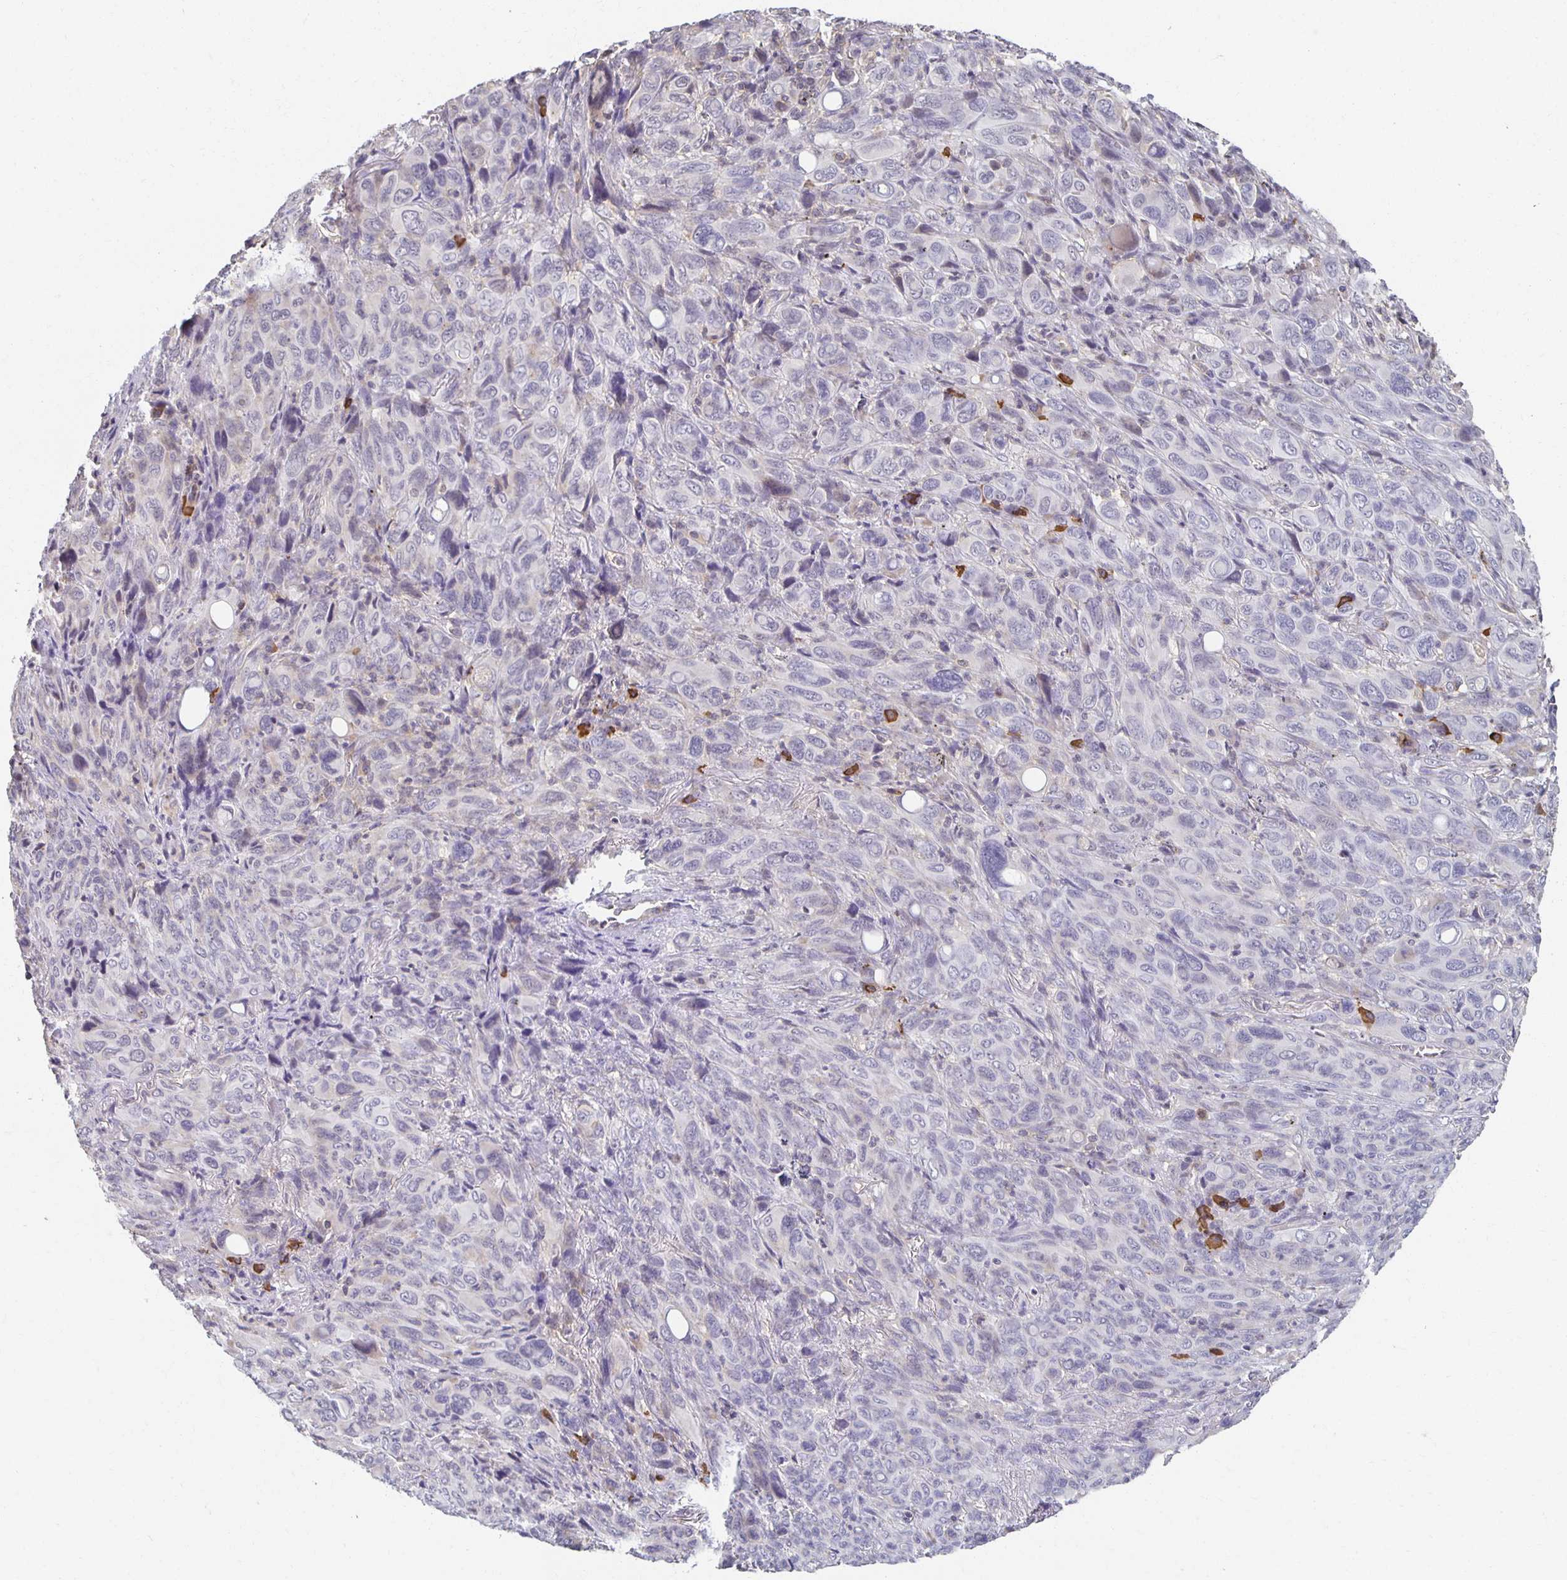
{"staining": {"intensity": "negative", "quantity": "none", "location": "none"}, "tissue": "melanoma", "cell_type": "Tumor cells", "image_type": "cancer", "snomed": [{"axis": "morphology", "description": "Malignant melanoma, Metastatic site"}, {"axis": "topography", "description": "Lung"}], "caption": "Tumor cells show no significant protein positivity in malignant melanoma (metastatic site).", "gene": "ZNF692", "patient": {"sex": "male", "age": 48}}